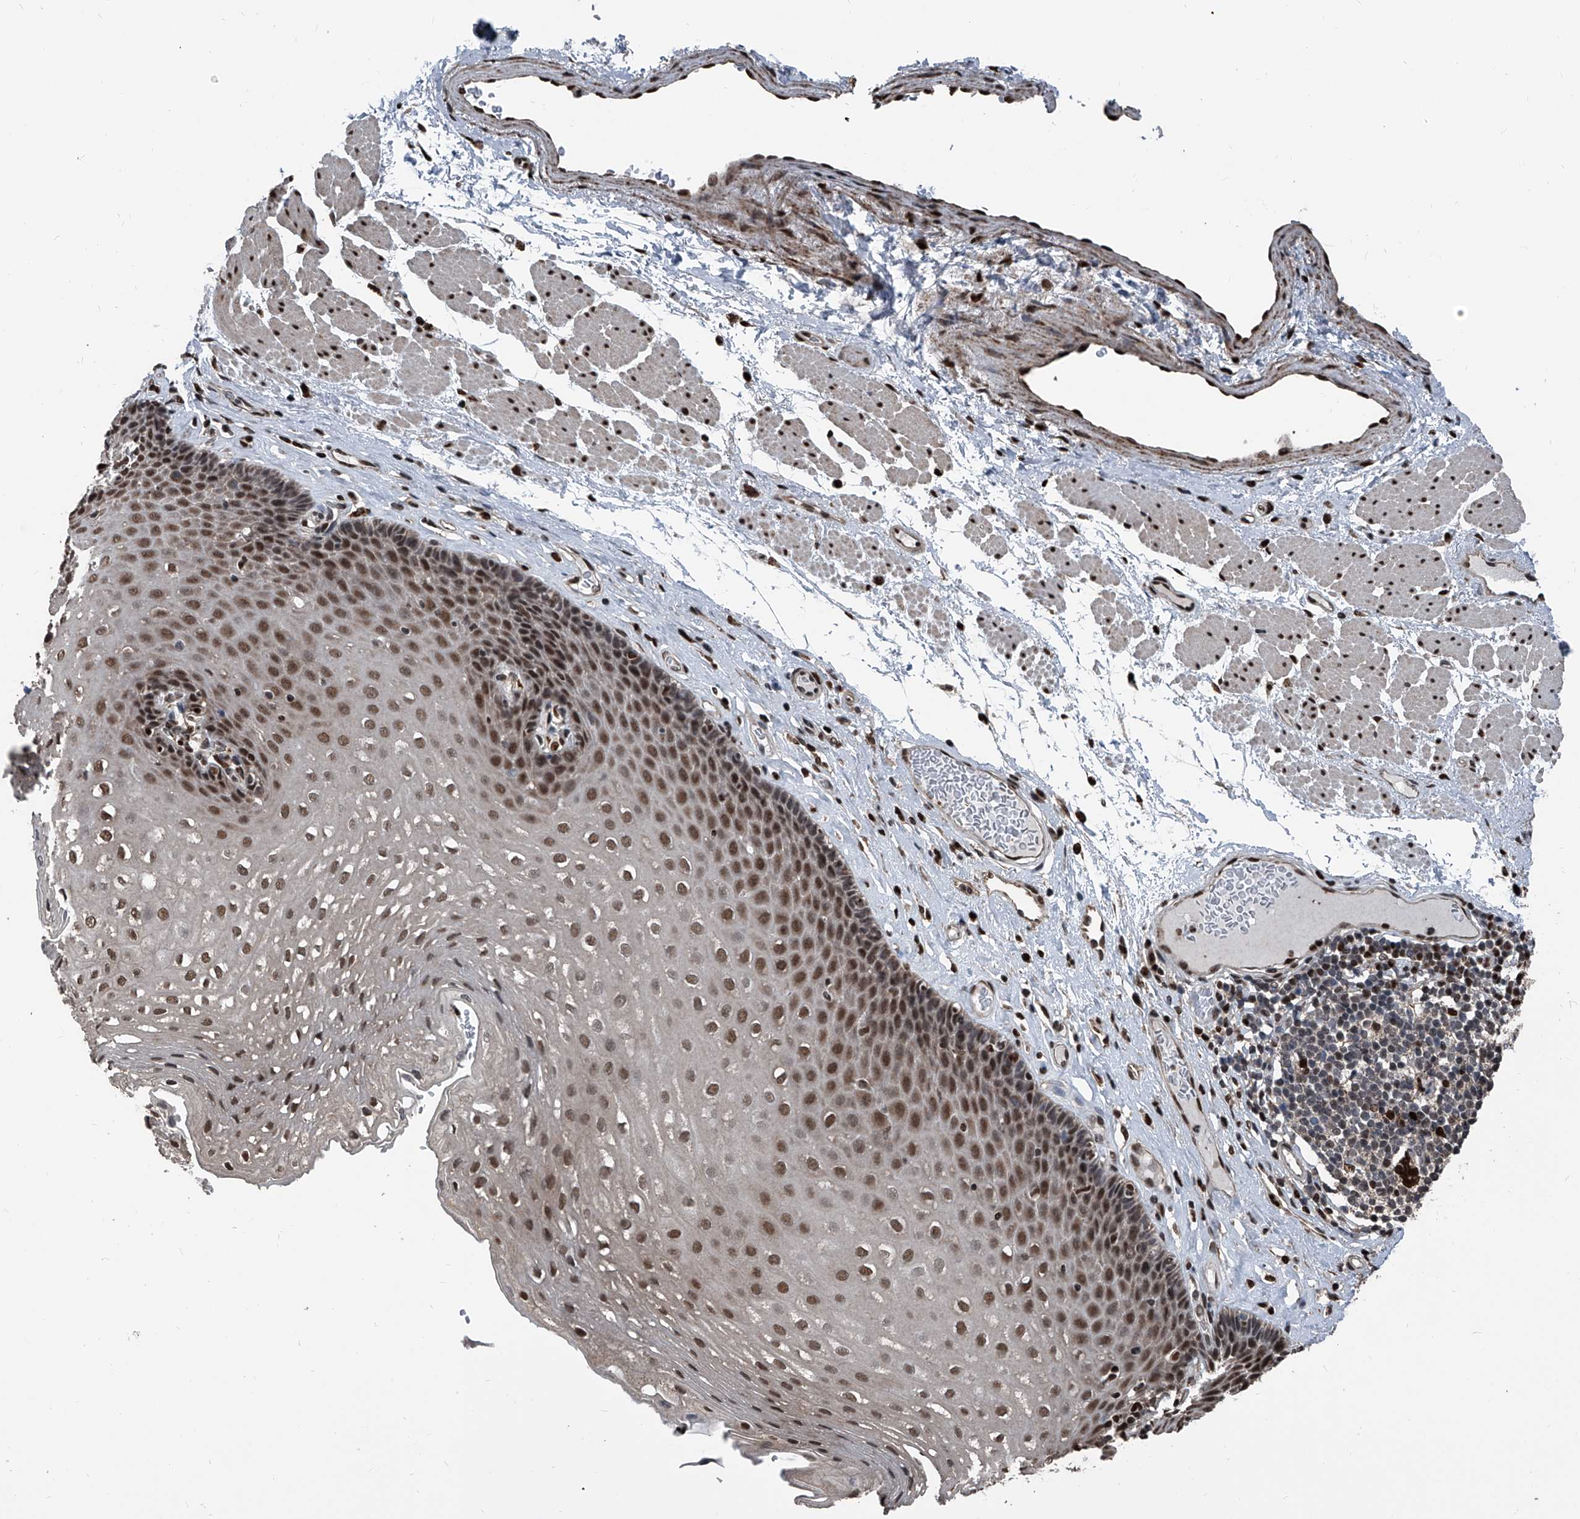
{"staining": {"intensity": "moderate", "quantity": ">75%", "location": "nuclear"}, "tissue": "esophagus", "cell_type": "Squamous epithelial cells", "image_type": "normal", "snomed": [{"axis": "morphology", "description": "Normal tissue, NOS"}, {"axis": "topography", "description": "Esophagus"}], "caption": "An image of esophagus stained for a protein shows moderate nuclear brown staining in squamous epithelial cells.", "gene": "FKBP5", "patient": {"sex": "female", "age": 66}}